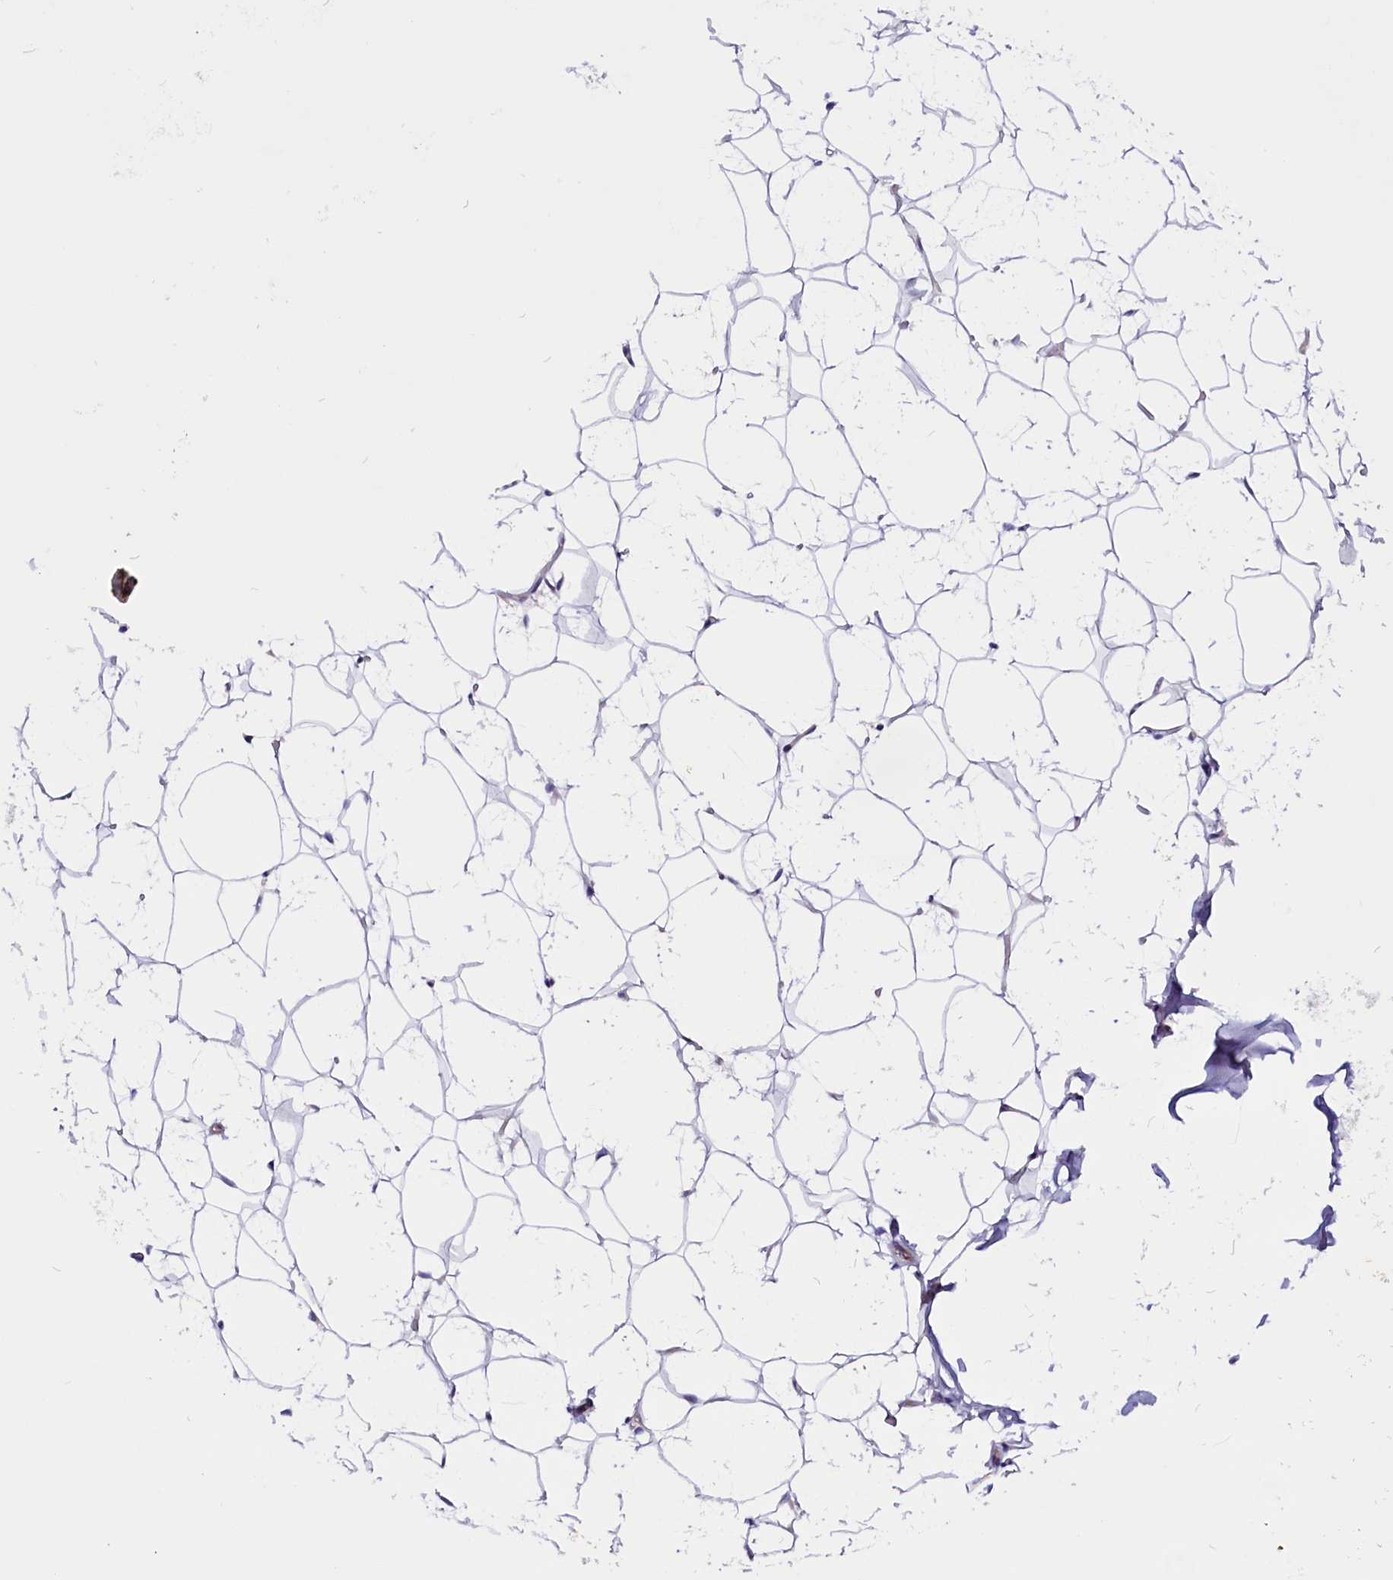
{"staining": {"intensity": "negative", "quantity": "none", "location": "none"}, "tissue": "adipose tissue", "cell_type": "Adipocytes", "image_type": "normal", "snomed": [{"axis": "morphology", "description": "Normal tissue, NOS"}, {"axis": "topography", "description": "Breast"}], "caption": "IHC photomicrograph of benign adipose tissue stained for a protein (brown), which reveals no expression in adipocytes. The staining was performed using DAB (3,3'-diaminobenzidine) to visualize the protein expression in brown, while the nuclei were stained in blue with hematoxylin (Magnification: 20x).", "gene": "ZNF749", "patient": {"sex": "female", "age": 26}}